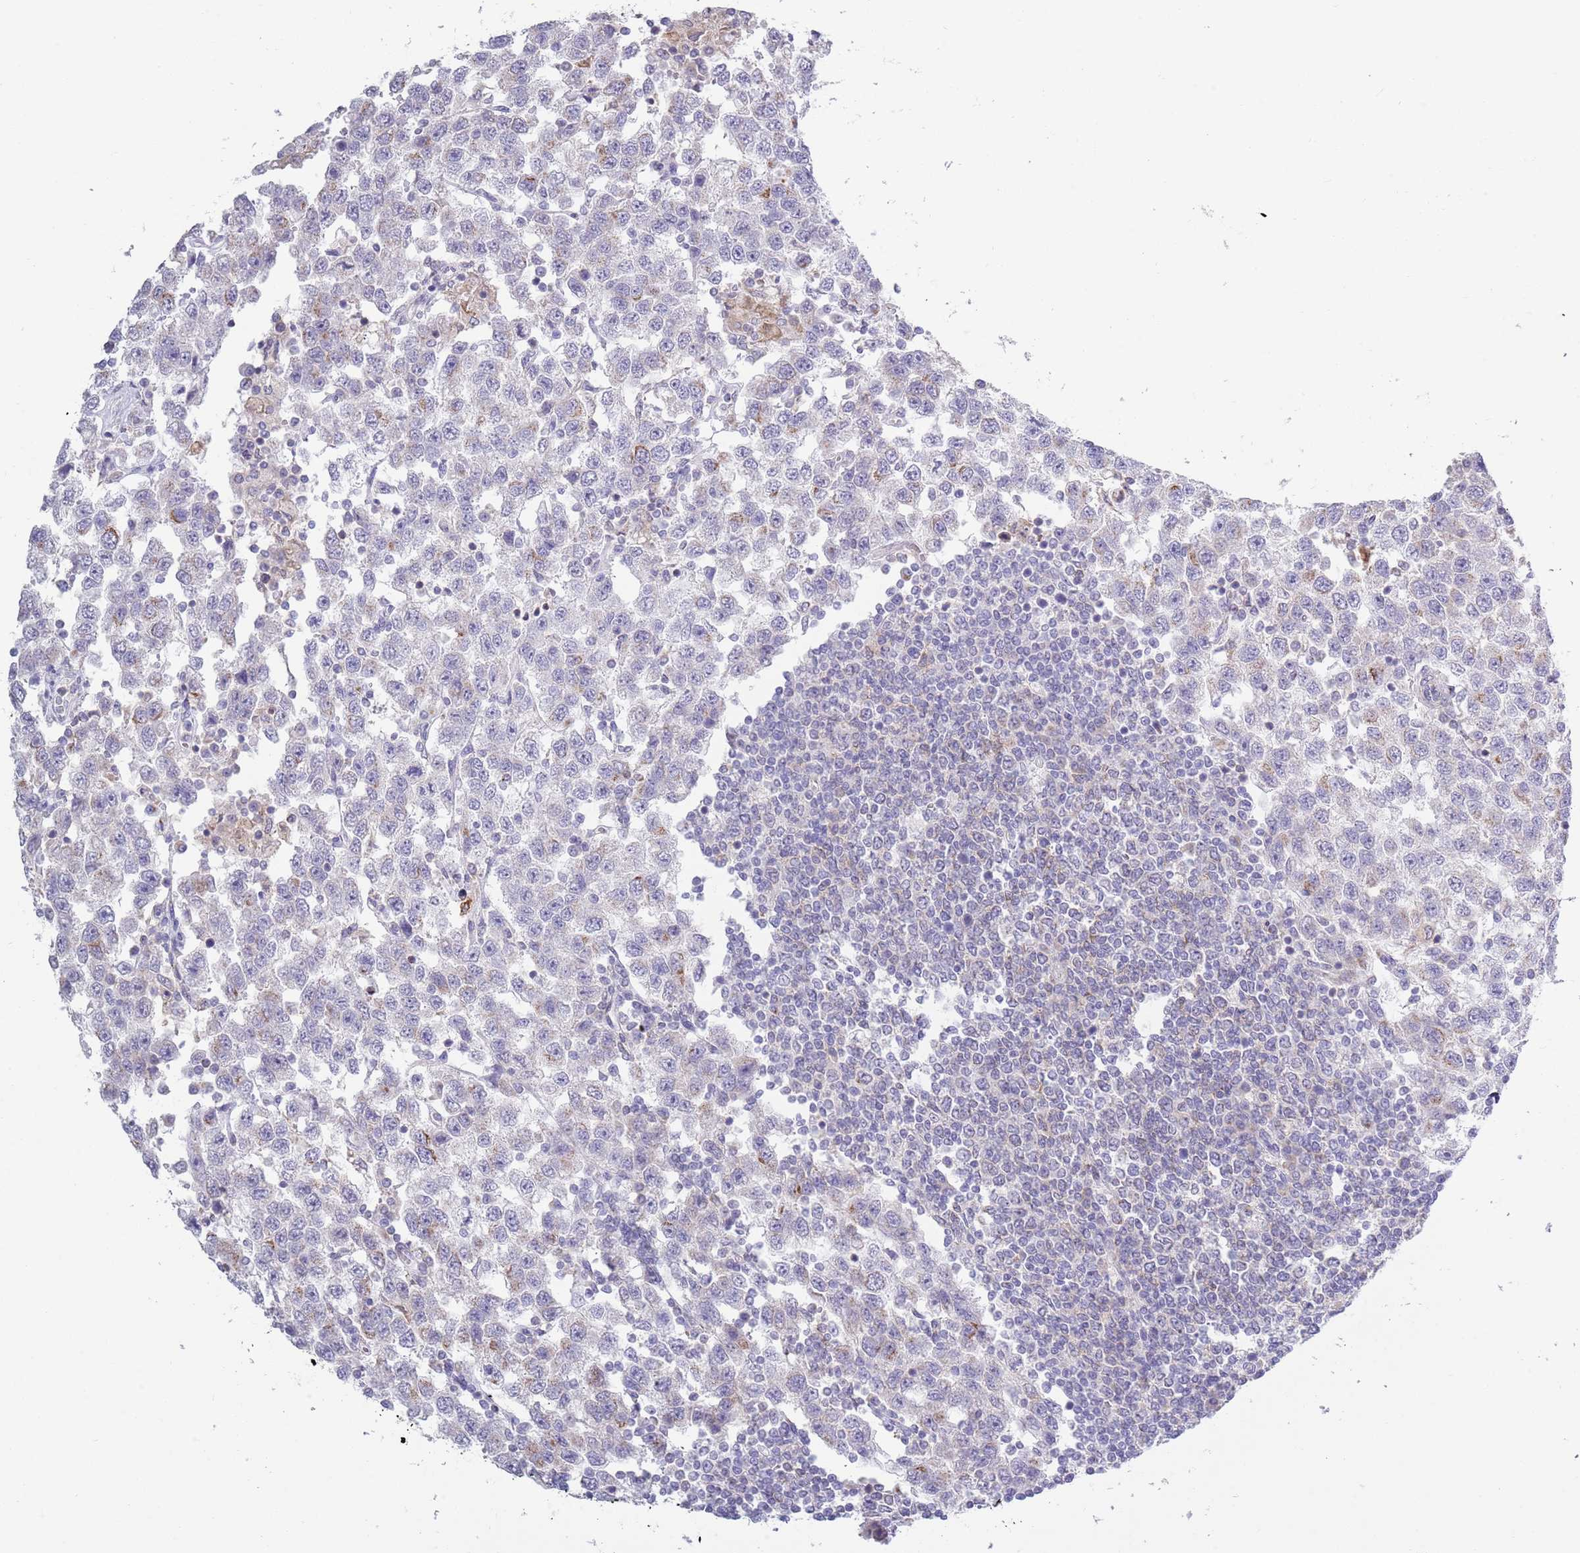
{"staining": {"intensity": "negative", "quantity": "none", "location": "none"}, "tissue": "testis cancer", "cell_type": "Tumor cells", "image_type": "cancer", "snomed": [{"axis": "morphology", "description": "Seminoma, NOS"}, {"axis": "topography", "description": "Testis"}], "caption": "Protein analysis of testis cancer exhibits no significant staining in tumor cells.", "gene": "ACSBG1", "patient": {"sex": "male", "age": 41}}